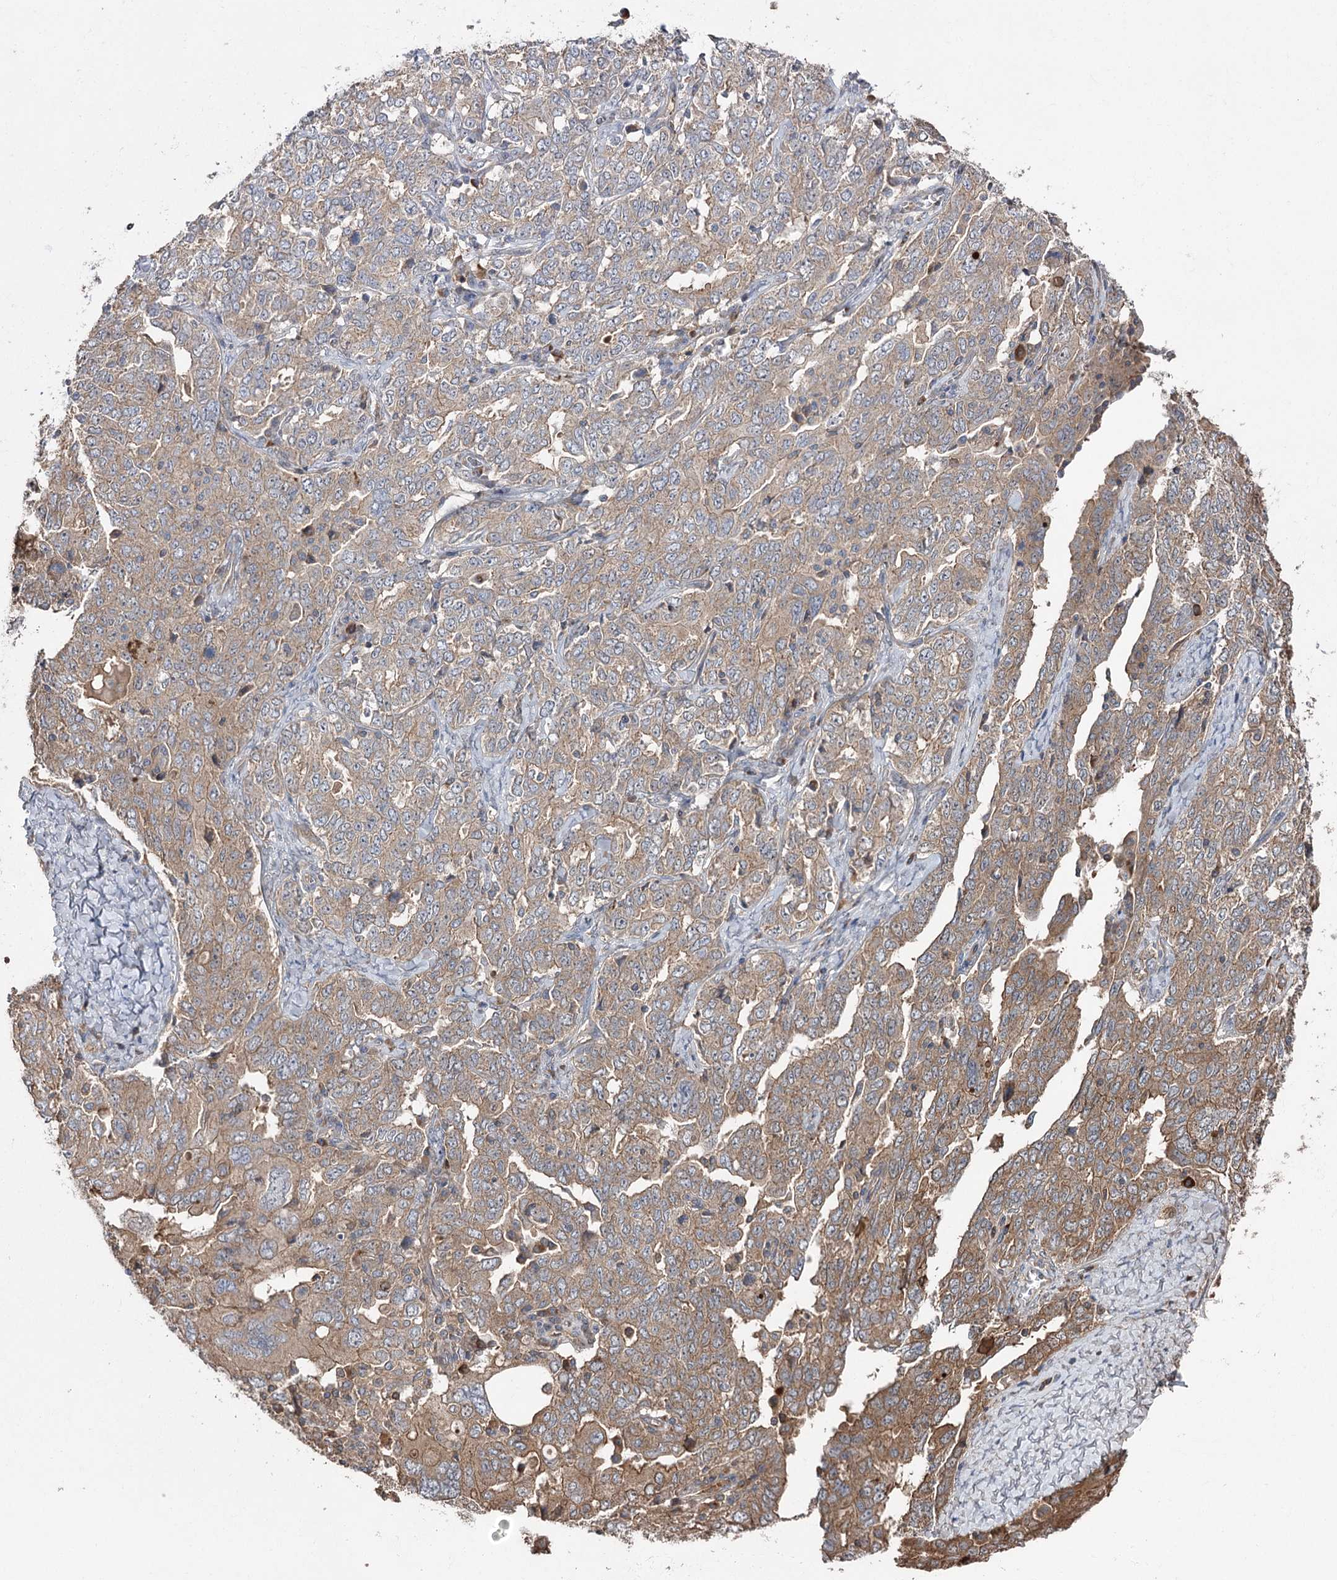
{"staining": {"intensity": "weak", "quantity": ">75%", "location": "cytoplasmic/membranous"}, "tissue": "ovarian cancer", "cell_type": "Tumor cells", "image_type": "cancer", "snomed": [{"axis": "morphology", "description": "Carcinoma, endometroid"}, {"axis": "topography", "description": "Ovary"}], "caption": "Protein positivity by immunohistochemistry (IHC) reveals weak cytoplasmic/membranous expression in approximately >75% of tumor cells in endometroid carcinoma (ovarian).", "gene": "LARS2", "patient": {"sex": "female", "age": 62}}